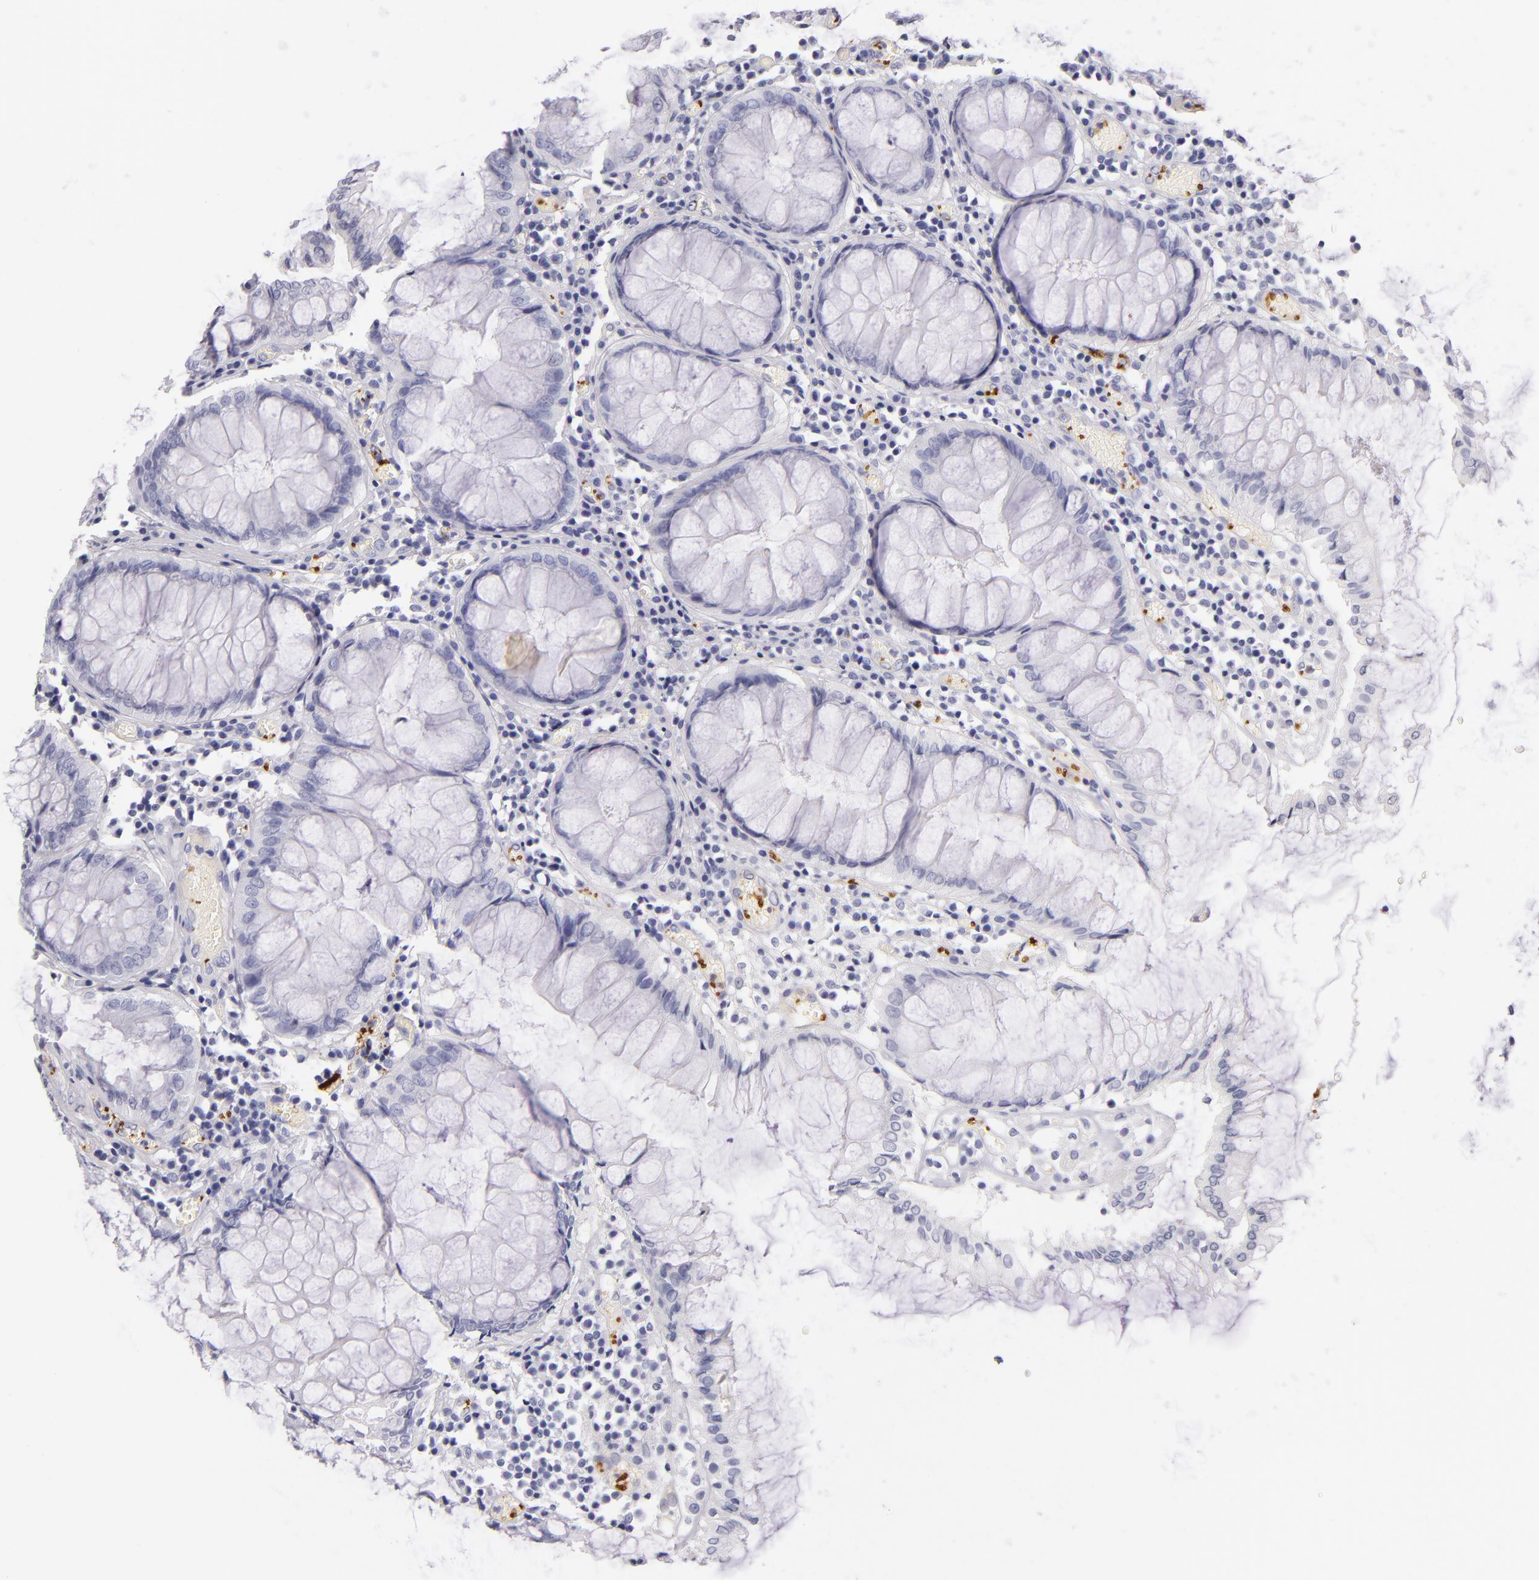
{"staining": {"intensity": "negative", "quantity": "none", "location": "none"}, "tissue": "colorectal cancer", "cell_type": "Tumor cells", "image_type": "cancer", "snomed": [{"axis": "morphology", "description": "Adenocarcinoma, NOS"}, {"axis": "topography", "description": "Rectum"}], "caption": "Colorectal adenocarcinoma was stained to show a protein in brown. There is no significant expression in tumor cells.", "gene": "GP1BA", "patient": {"sex": "female", "age": 98}}